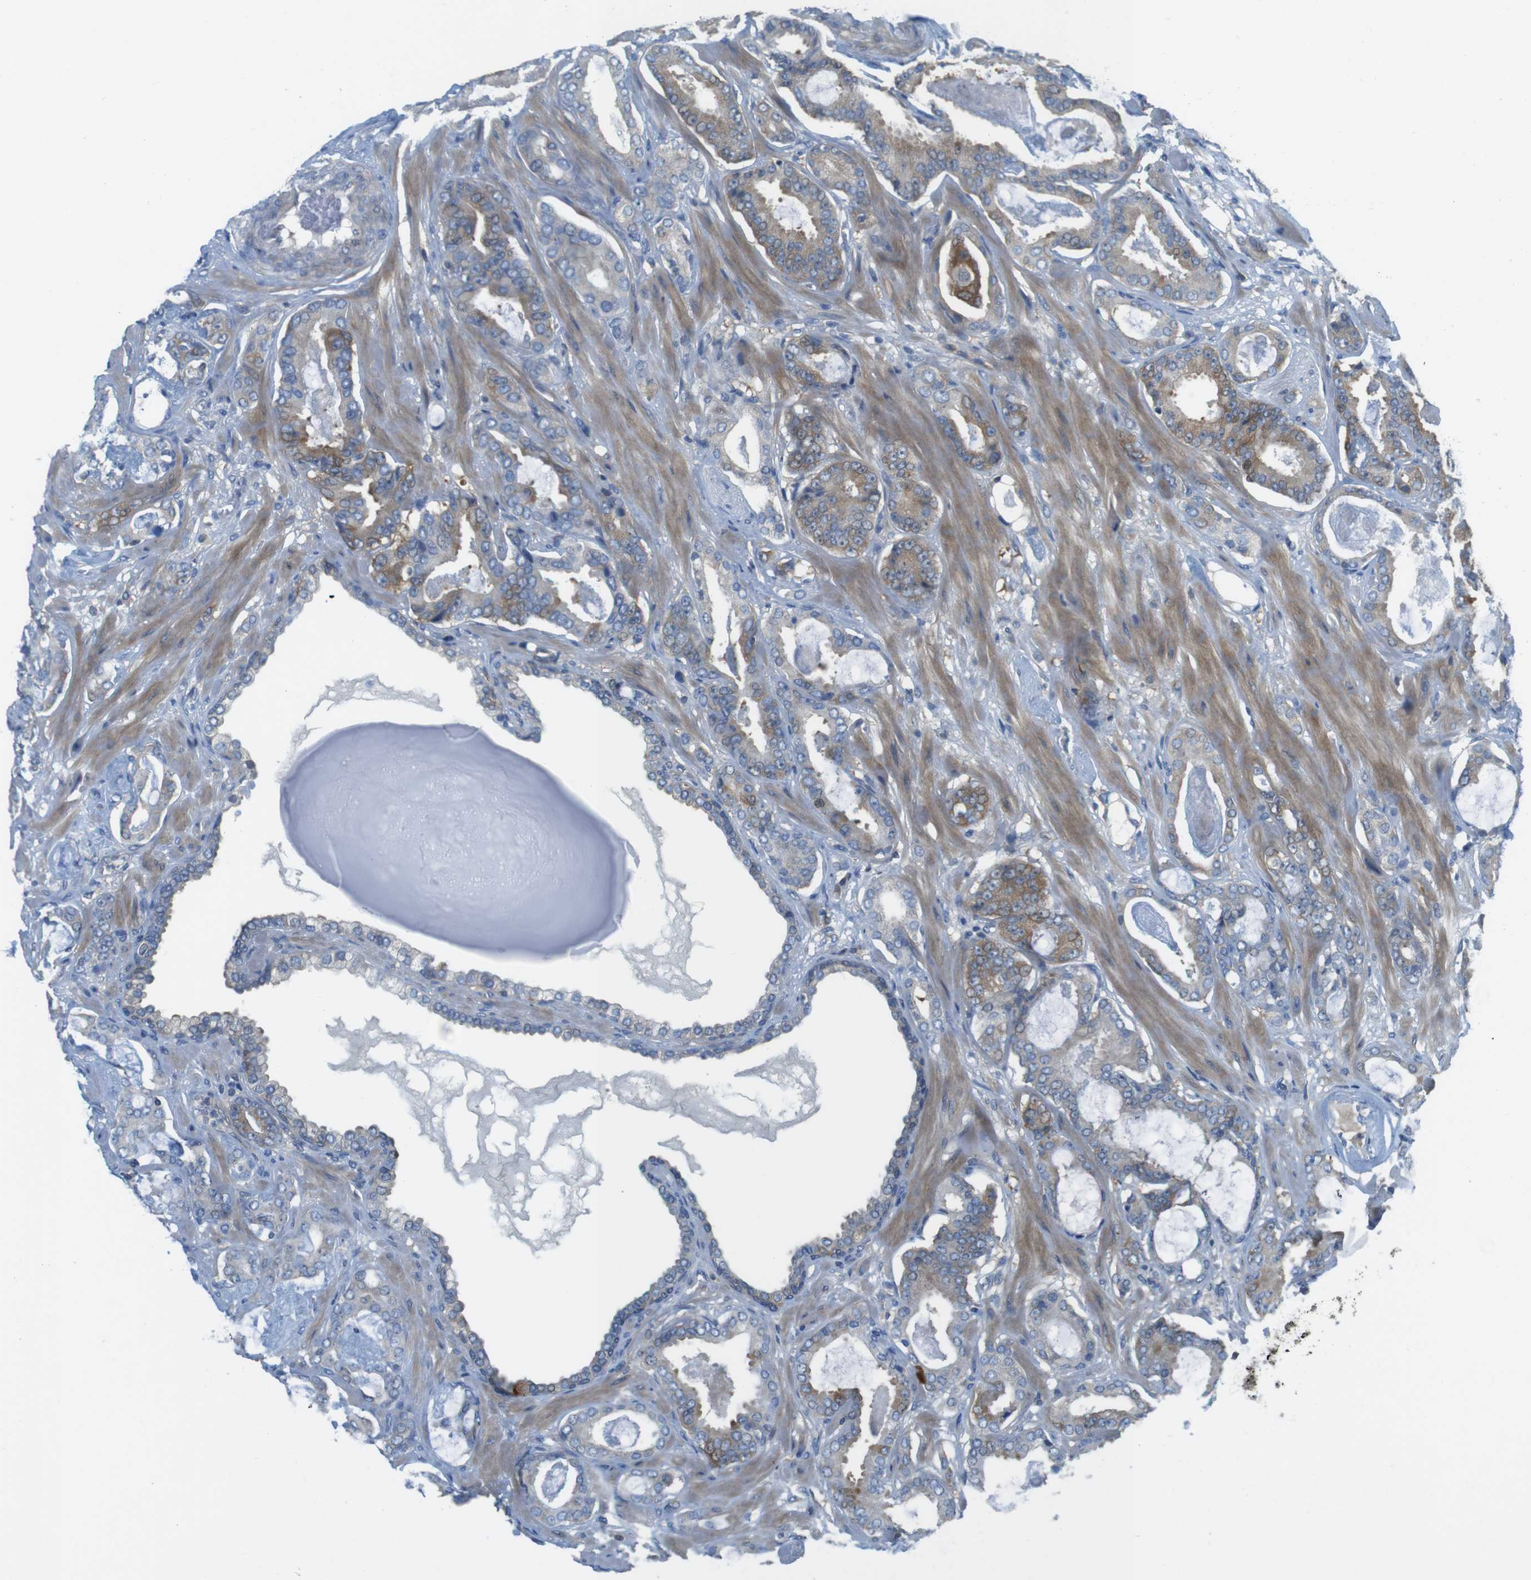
{"staining": {"intensity": "moderate", "quantity": ">75%", "location": "cytoplasmic/membranous"}, "tissue": "prostate cancer", "cell_type": "Tumor cells", "image_type": "cancer", "snomed": [{"axis": "morphology", "description": "Adenocarcinoma, Low grade"}, {"axis": "topography", "description": "Prostate"}], "caption": "Prostate cancer (low-grade adenocarcinoma) stained for a protein (brown) demonstrates moderate cytoplasmic/membranous positive positivity in approximately >75% of tumor cells.", "gene": "MTHFD1", "patient": {"sex": "male", "age": 53}}